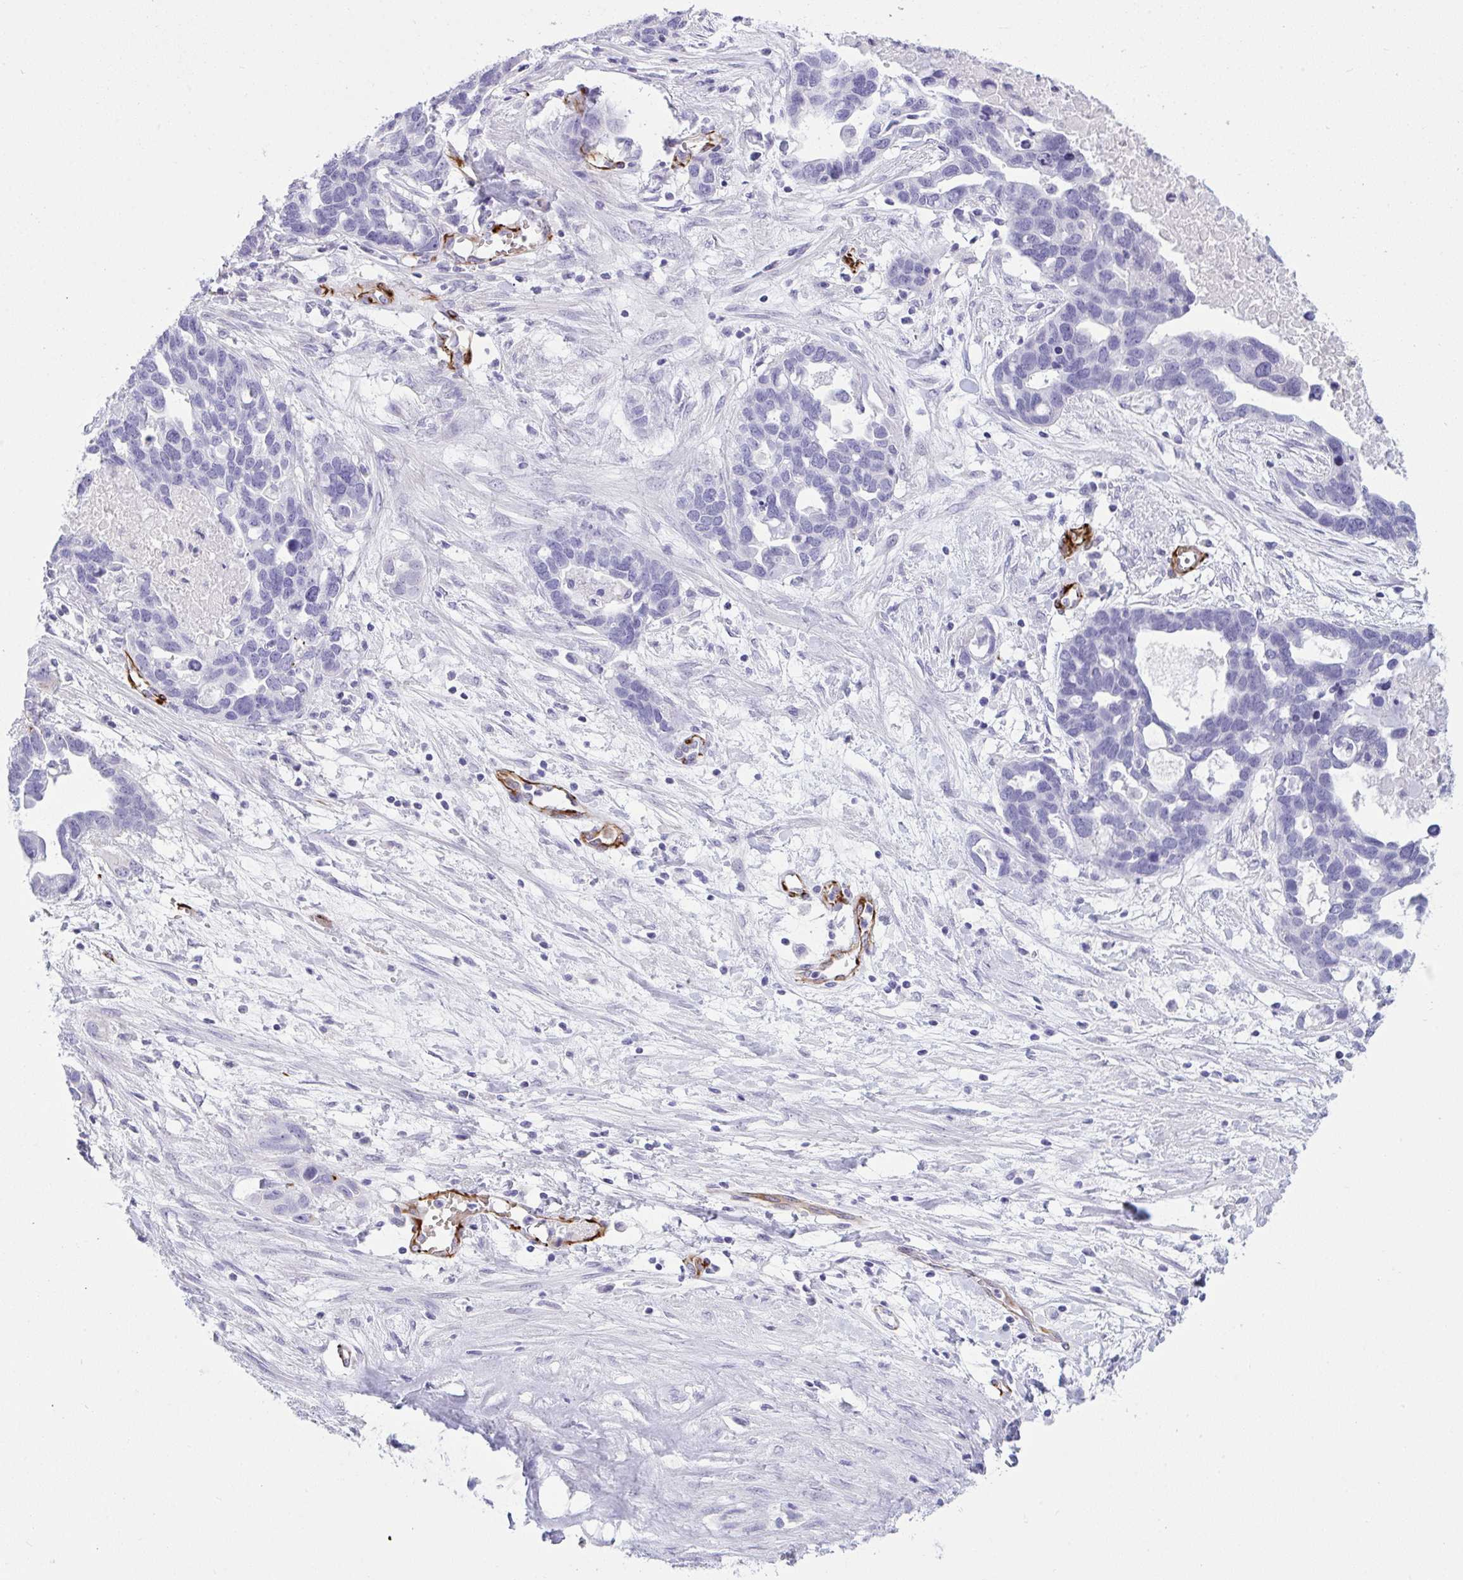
{"staining": {"intensity": "negative", "quantity": "none", "location": "none"}, "tissue": "ovarian cancer", "cell_type": "Tumor cells", "image_type": "cancer", "snomed": [{"axis": "morphology", "description": "Cystadenocarcinoma, serous, NOS"}, {"axis": "topography", "description": "Ovary"}], "caption": "This is a photomicrograph of immunohistochemistry staining of ovarian cancer (serous cystadenocarcinoma), which shows no positivity in tumor cells.", "gene": "SLC35B1", "patient": {"sex": "female", "age": 54}}